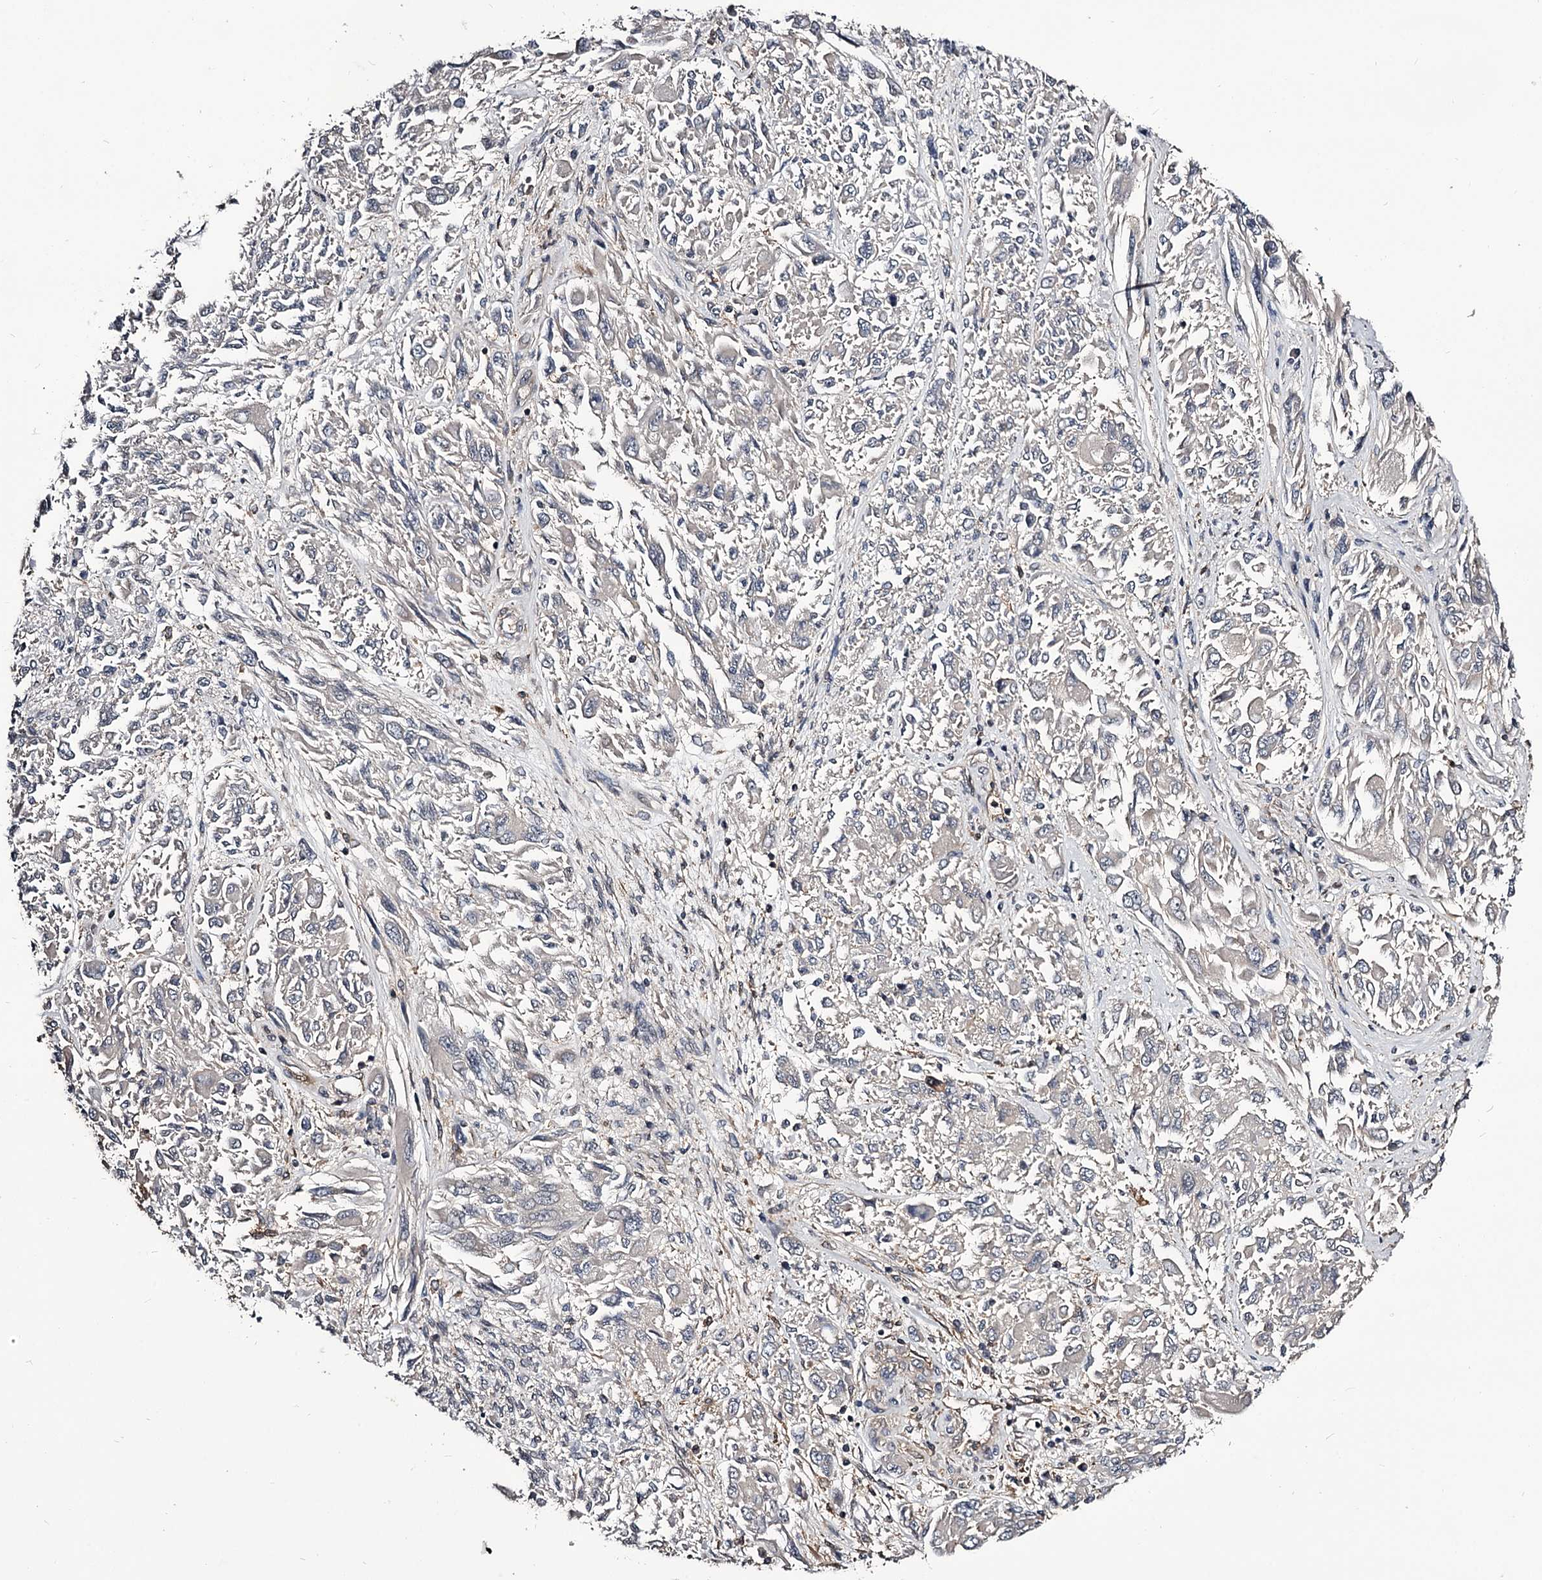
{"staining": {"intensity": "negative", "quantity": "none", "location": "none"}, "tissue": "melanoma", "cell_type": "Tumor cells", "image_type": "cancer", "snomed": [{"axis": "morphology", "description": "Malignant melanoma, NOS"}, {"axis": "topography", "description": "Skin"}], "caption": "This is a image of immunohistochemistry staining of melanoma, which shows no staining in tumor cells.", "gene": "GSTO1", "patient": {"sex": "female", "age": 91}}